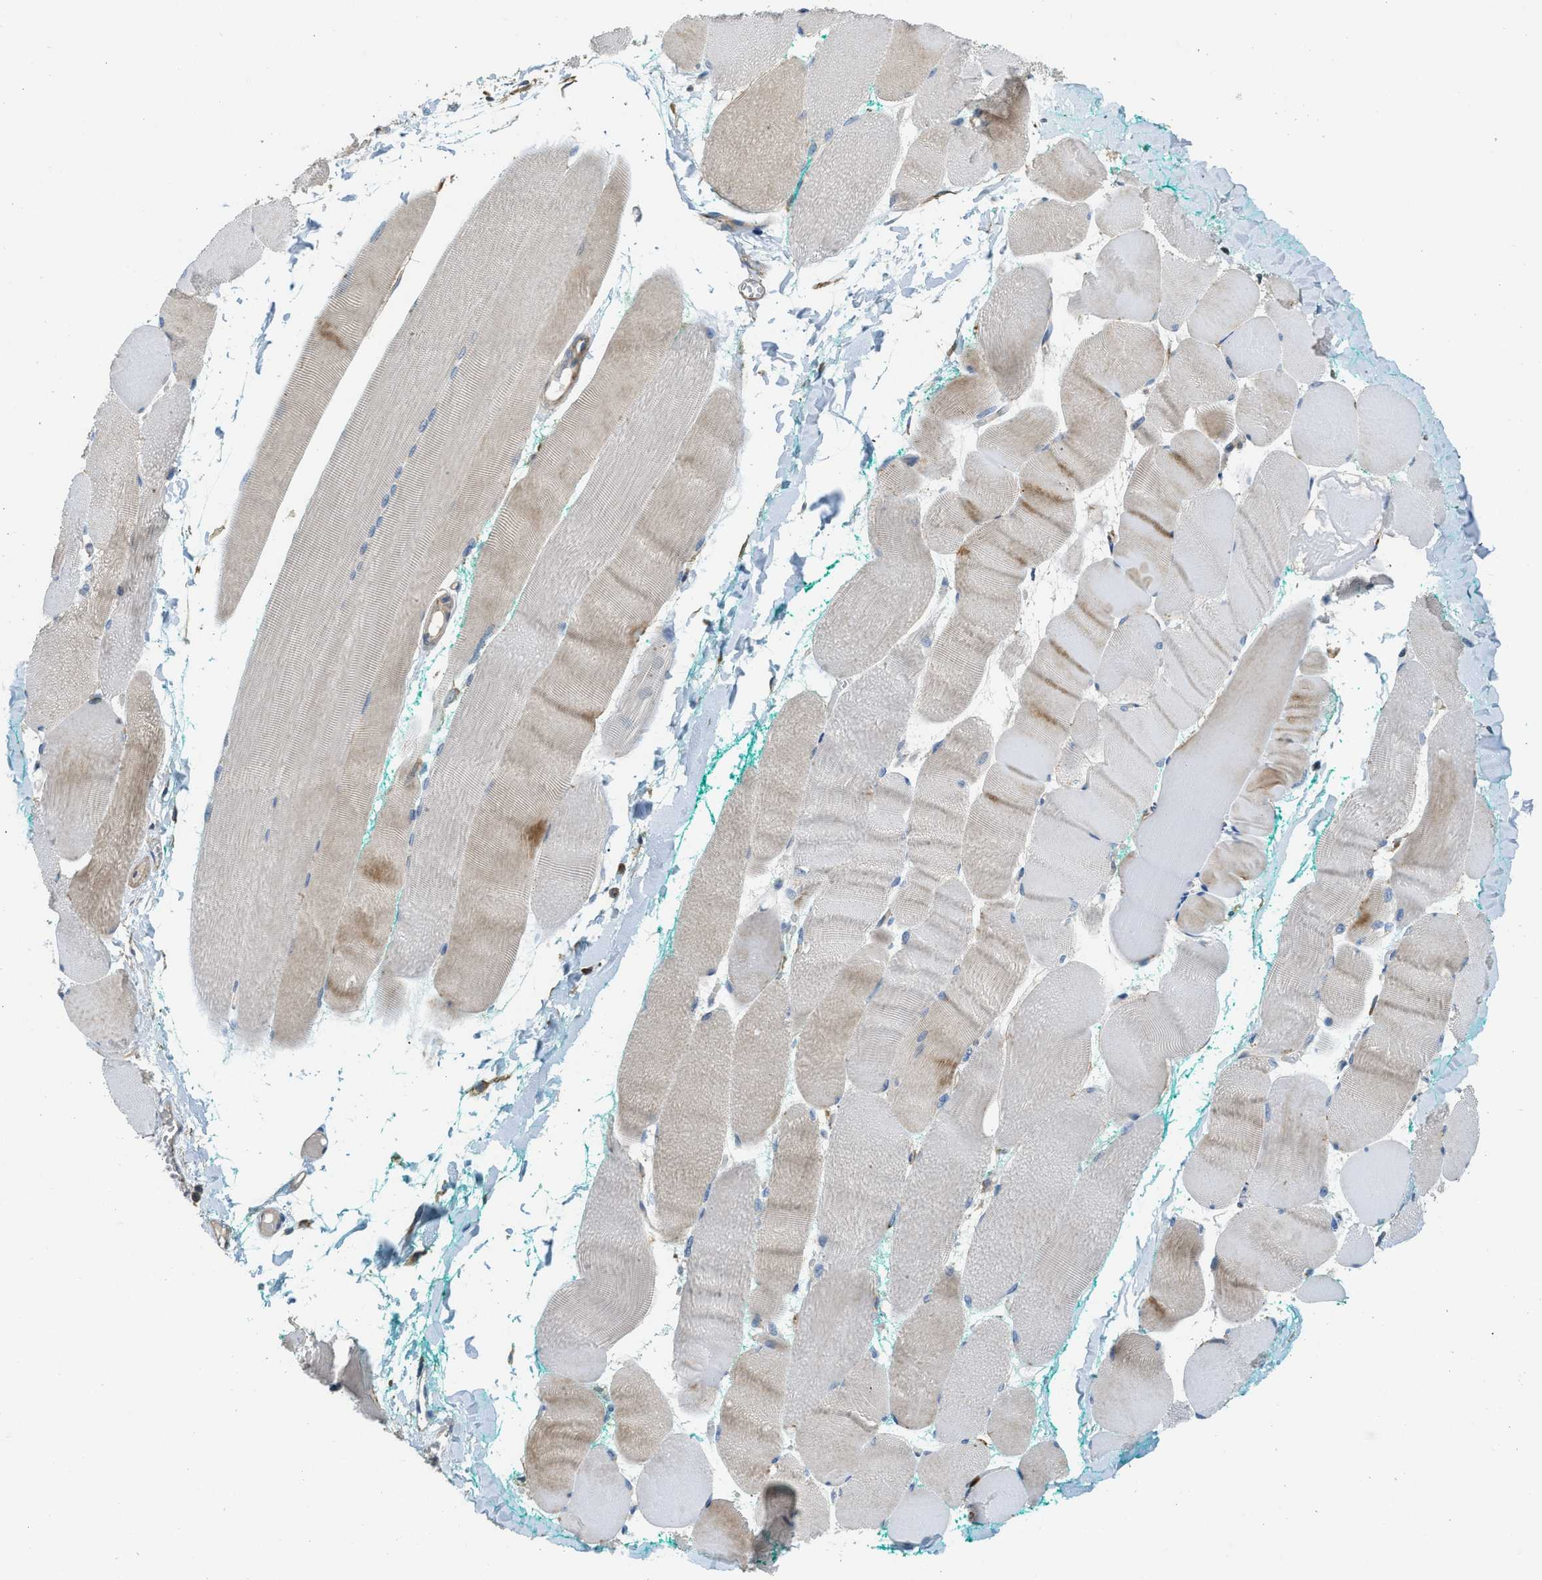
{"staining": {"intensity": "moderate", "quantity": "<25%", "location": "cytoplasmic/membranous"}, "tissue": "skeletal muscle", "cell_type": "Myocytes", "image_type": "normal", "snomed": [{"axis": "morphology", "description": "Normal tissue, NOS"}, {"axis": "morphology", "description": "Squamous cell carcinoma, NOS"}, {"axis": "topography", "description": "Skeletal muscle"}], "caption": "Protein staining reveals moderate cytoplasmic/membranous staining in about <25% of myocytes in benign skeletal muscle. The staining was performed using DAB, with brown indicating positive protein expression. Nuclei are stained blue with hematoxylin.", "gene": "TMEM68", "patient": {"sex": "male", "age": 51}}